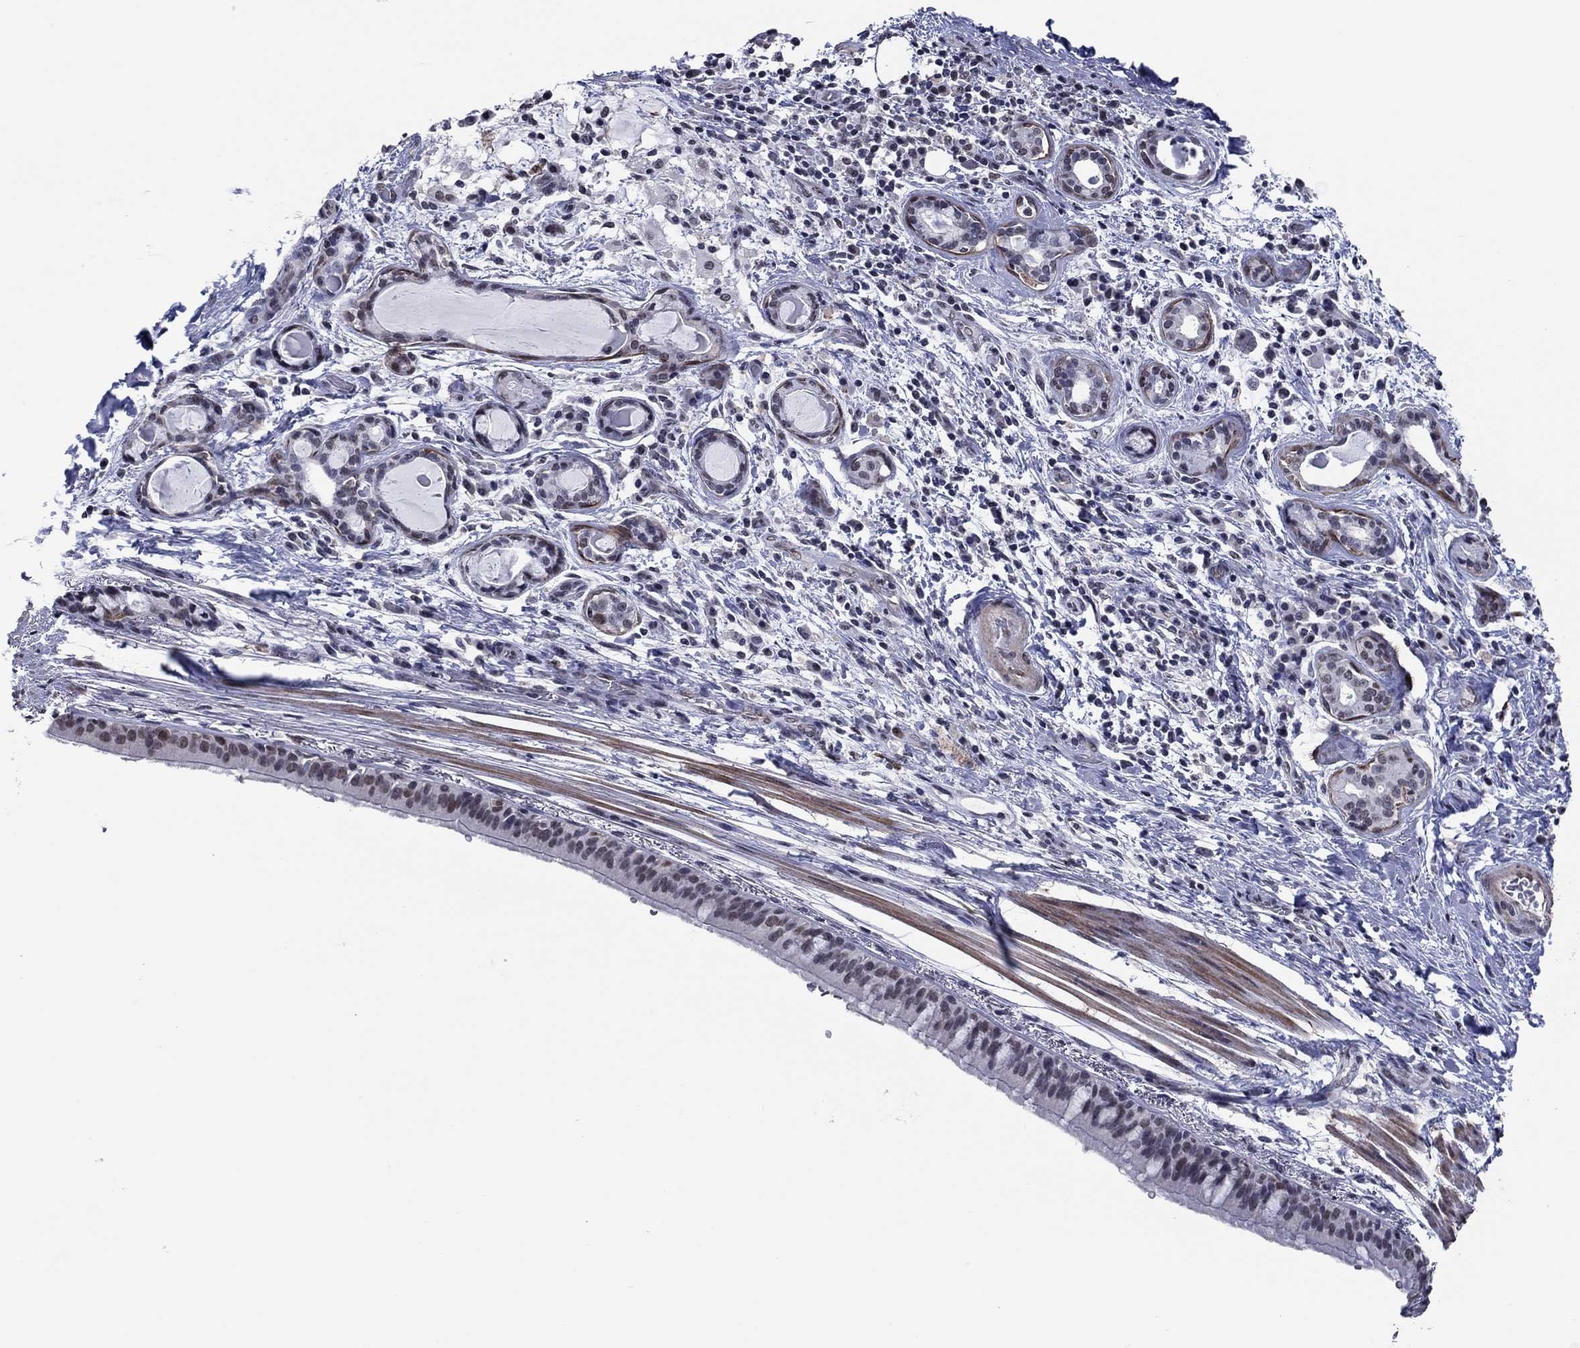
{"staining": {"intensity": "weak", "quantity": "<25%", "location": "nuclear"}, "tissue": "bronchus", "cell_type": "Respiratory epithelial cells", "image_type": "normal", "snomed": [{"axis": "morphology", "description": "Normal tissue, NOS"}, {"axis": "morphology", "description": "Squamous cell carcinoma, NOS"}, {"axis": "topography", "description": "Bronchus"}, {"axis": "topography", "description": "Lung"}], "caption": "This photomicrograph is of unremarkable bronchus stained with immunohistochemistry to label a protein in brown with the nuclei are counter-stained blue. There is no staining in respiratory epithelial cells. Brightfield microscopy of immunohistochemistry stained with DAB (brown) and hematoxylin (blue), captured at high magnification.", "gene": "TYMS", "patient": {"sex": "male", "age": 69}}